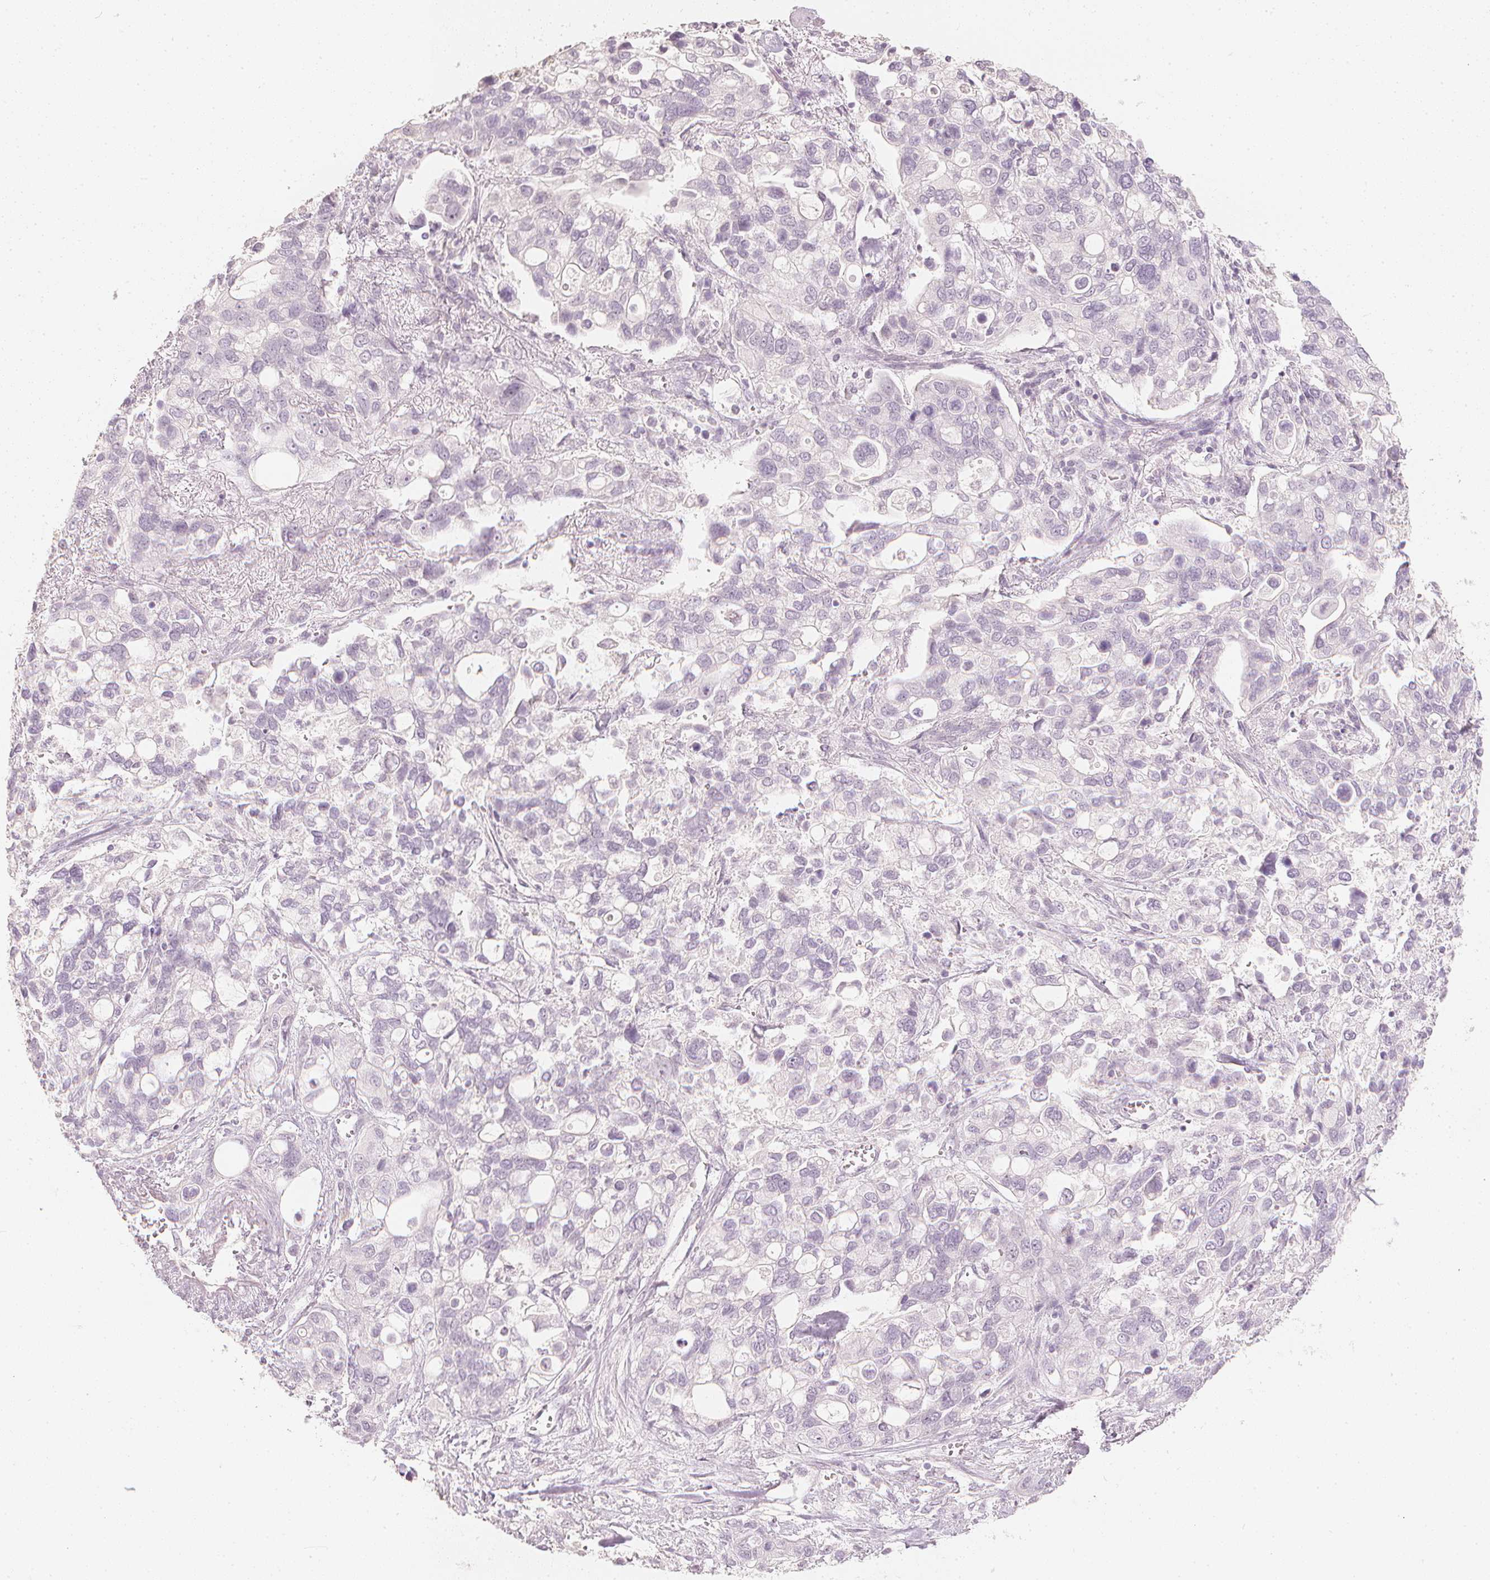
{"staining": {"intensity": "negative", "quantity": "none", "location": "none"}, "tissue": "stomach cancer", "cell_type": "Tumor cells", "image_type": "cancer", "snomed": [{"axis": "morphology", "description": "Adenocarcinoma, NOS"}, {"axis": "topography", "description": "Stomach, upper"}], "caption": "Stomach cancer (adenocarcinoma) was stained to show a protein in brown. There is no significant positivity in tumor cells. The staining was performed using DAB to visualize the protein expression in brown, while the nuclei were stained in blue with hematoxylin (Magnification: 20x).", "gene": "CALB1", "patient": {"sex": "female", "age": 81}}